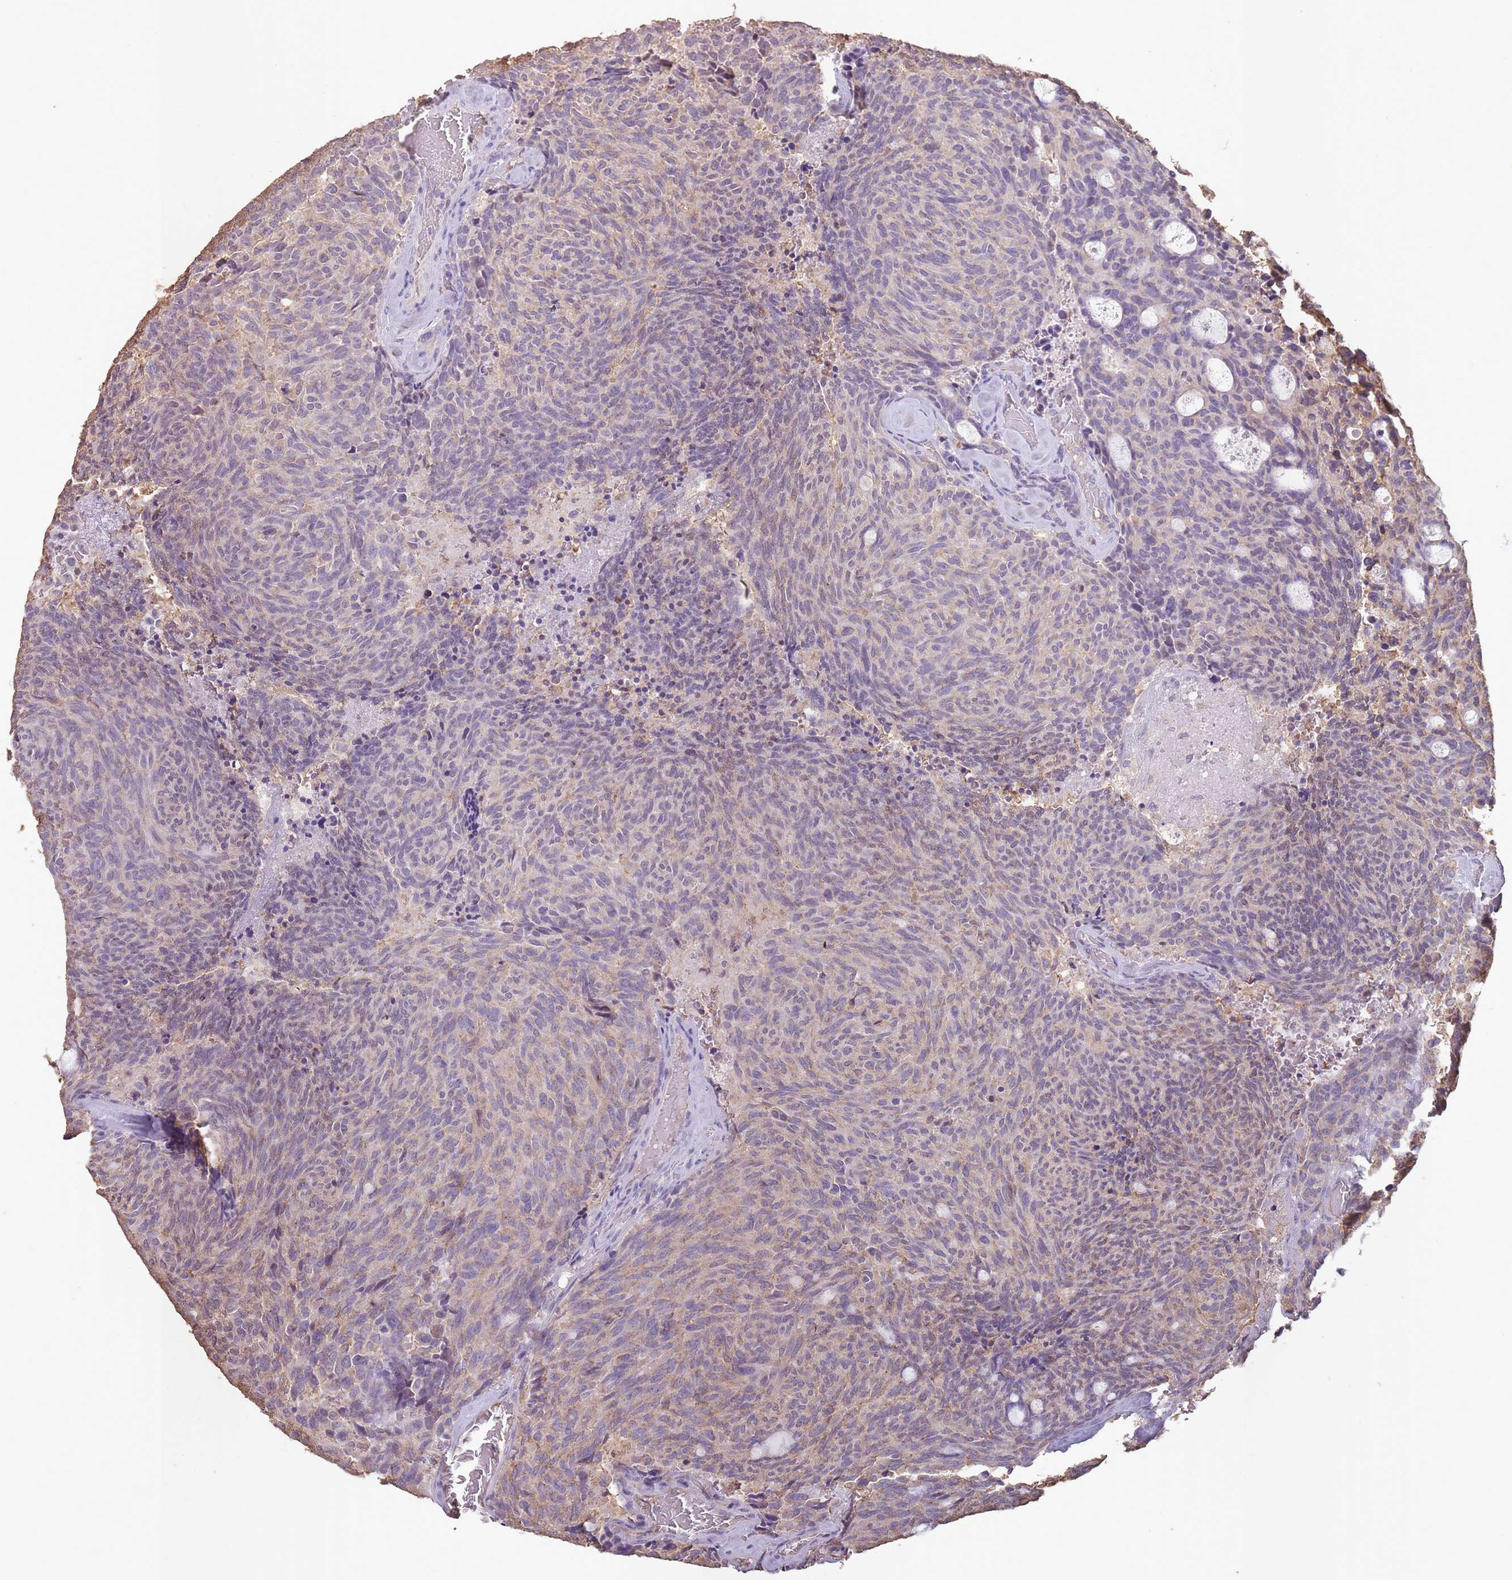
{"staining": {"intensity": "weak", "quantity": ">75%", "location": "cytoplasmic/membranous"}, "tissue": "carcinoid", "cell_type": "Tumor cells", "image_type": "cancer", "snomed": [{"axis": "morphology", "description": "Carcinoid, malignant, NOS"}, {"axis": "topography", "description": "Pancreas"}], "caption": "Protein staining by immunohistochemistry displays weak cytoplasmic/membranous staining in about >75% of tumor cells in malignant carcinoid. (DAB (3,3'-diaminobenzidine) IHC with brightfield microscopy, high magnification).", "gene": "SANBR", "patient": {"sex": "female", "age": 54}}